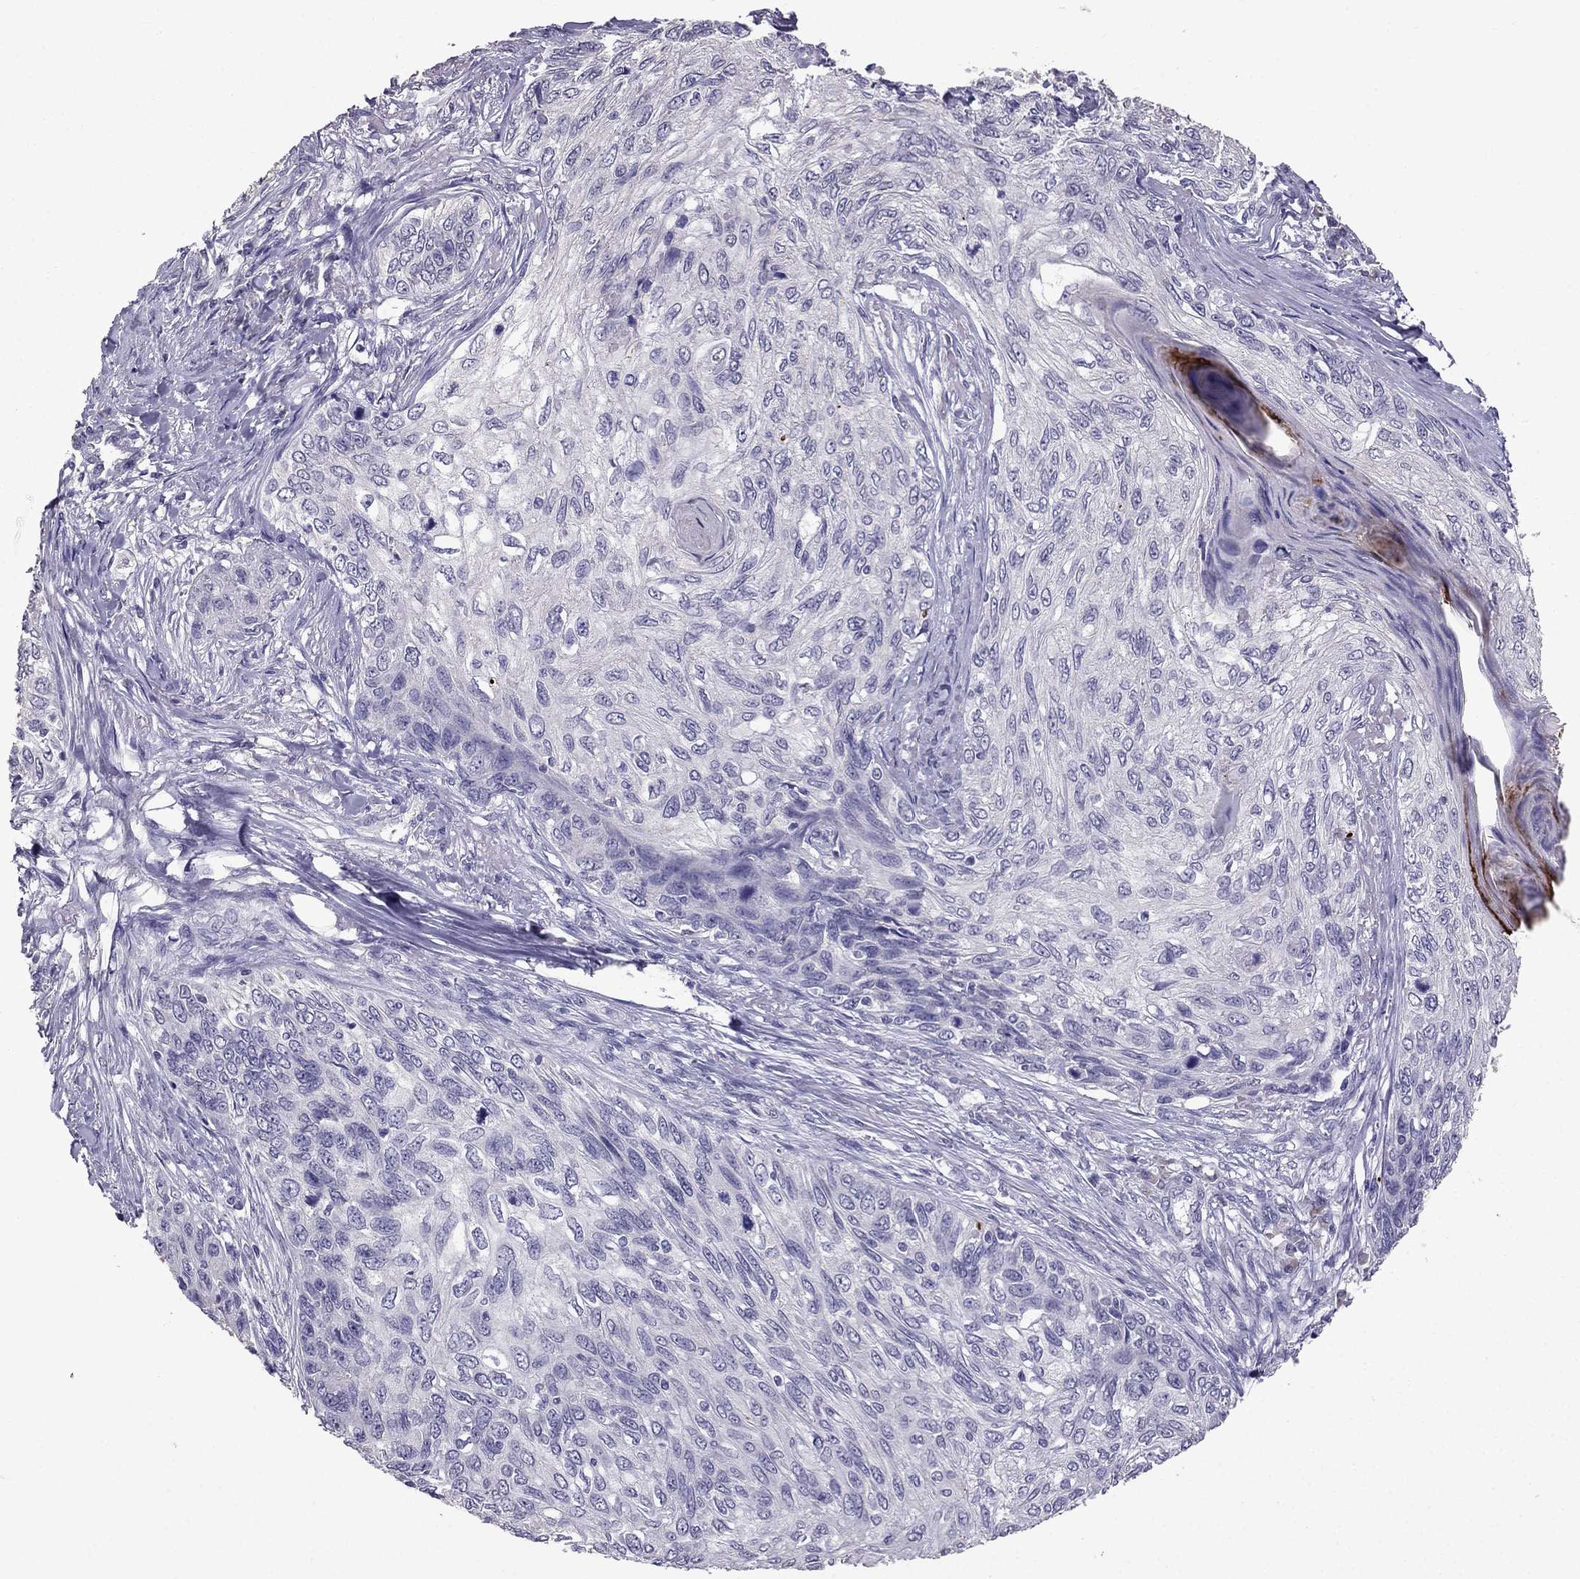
{"staining": {"intensity": "negative", "quantity": "none", "location": "none"}, "tissue": "skin cancer", "cell_type": "Tumor cells", "image_type": "cancer", "snomed": [{"axis": "morphology", "description": "Squamous cell carcinoma, NOS"}, {"axis": "topography", "description": "Skin"}], "caption": "This is an IHC micrograph of skin squamous cell carcinoma. There is no positivity in tumor cells.", "gene": "SCG5", "patient": {"sex": "male", "age": 92}}